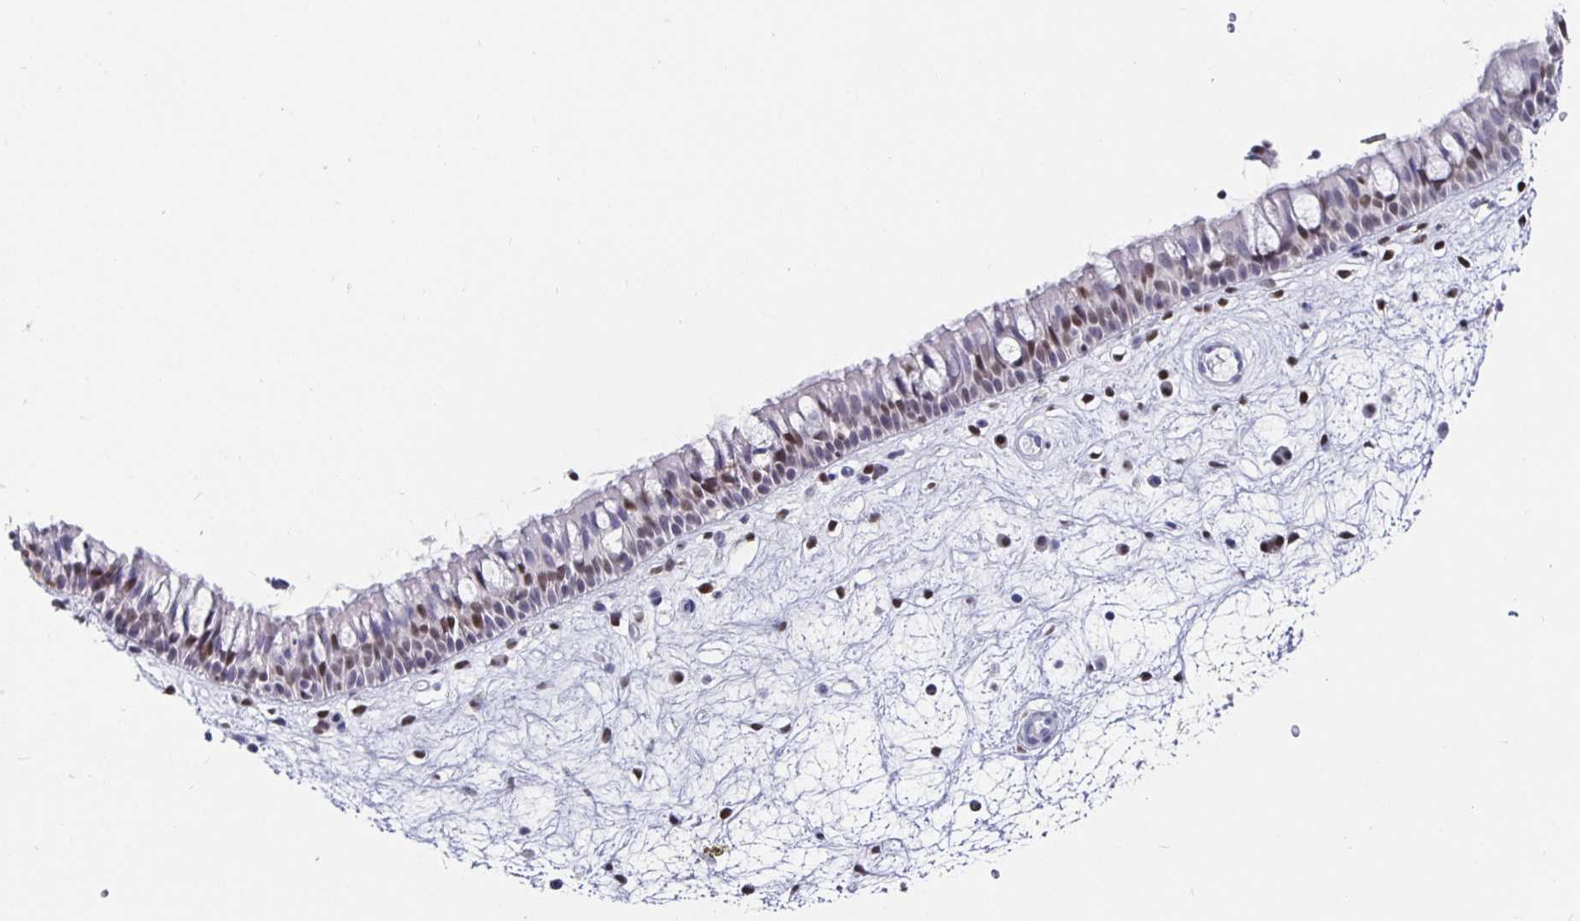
{"staining": {"intensity": "moderate", "quantity": "25%-75%", "location": "nuclear"}, "tissue": "nasopharynx", "cell_type": "Respiratory epithelial cells", "image_type": "normal", "snomed": [{"axis": "morphology", "description": "Normal tissue, NOS"}, {"axis": "topography", "description": "Nasopharynx"}], "caption": "An image showing moderate nuclear staining in approximately 25%-75% of respiratory epithelial cells in benign nasopharynx, as visualized by brown immunohistochemical staining.", "gene": "RUNX2", "patient": {"sex": "male", "age": 69}}